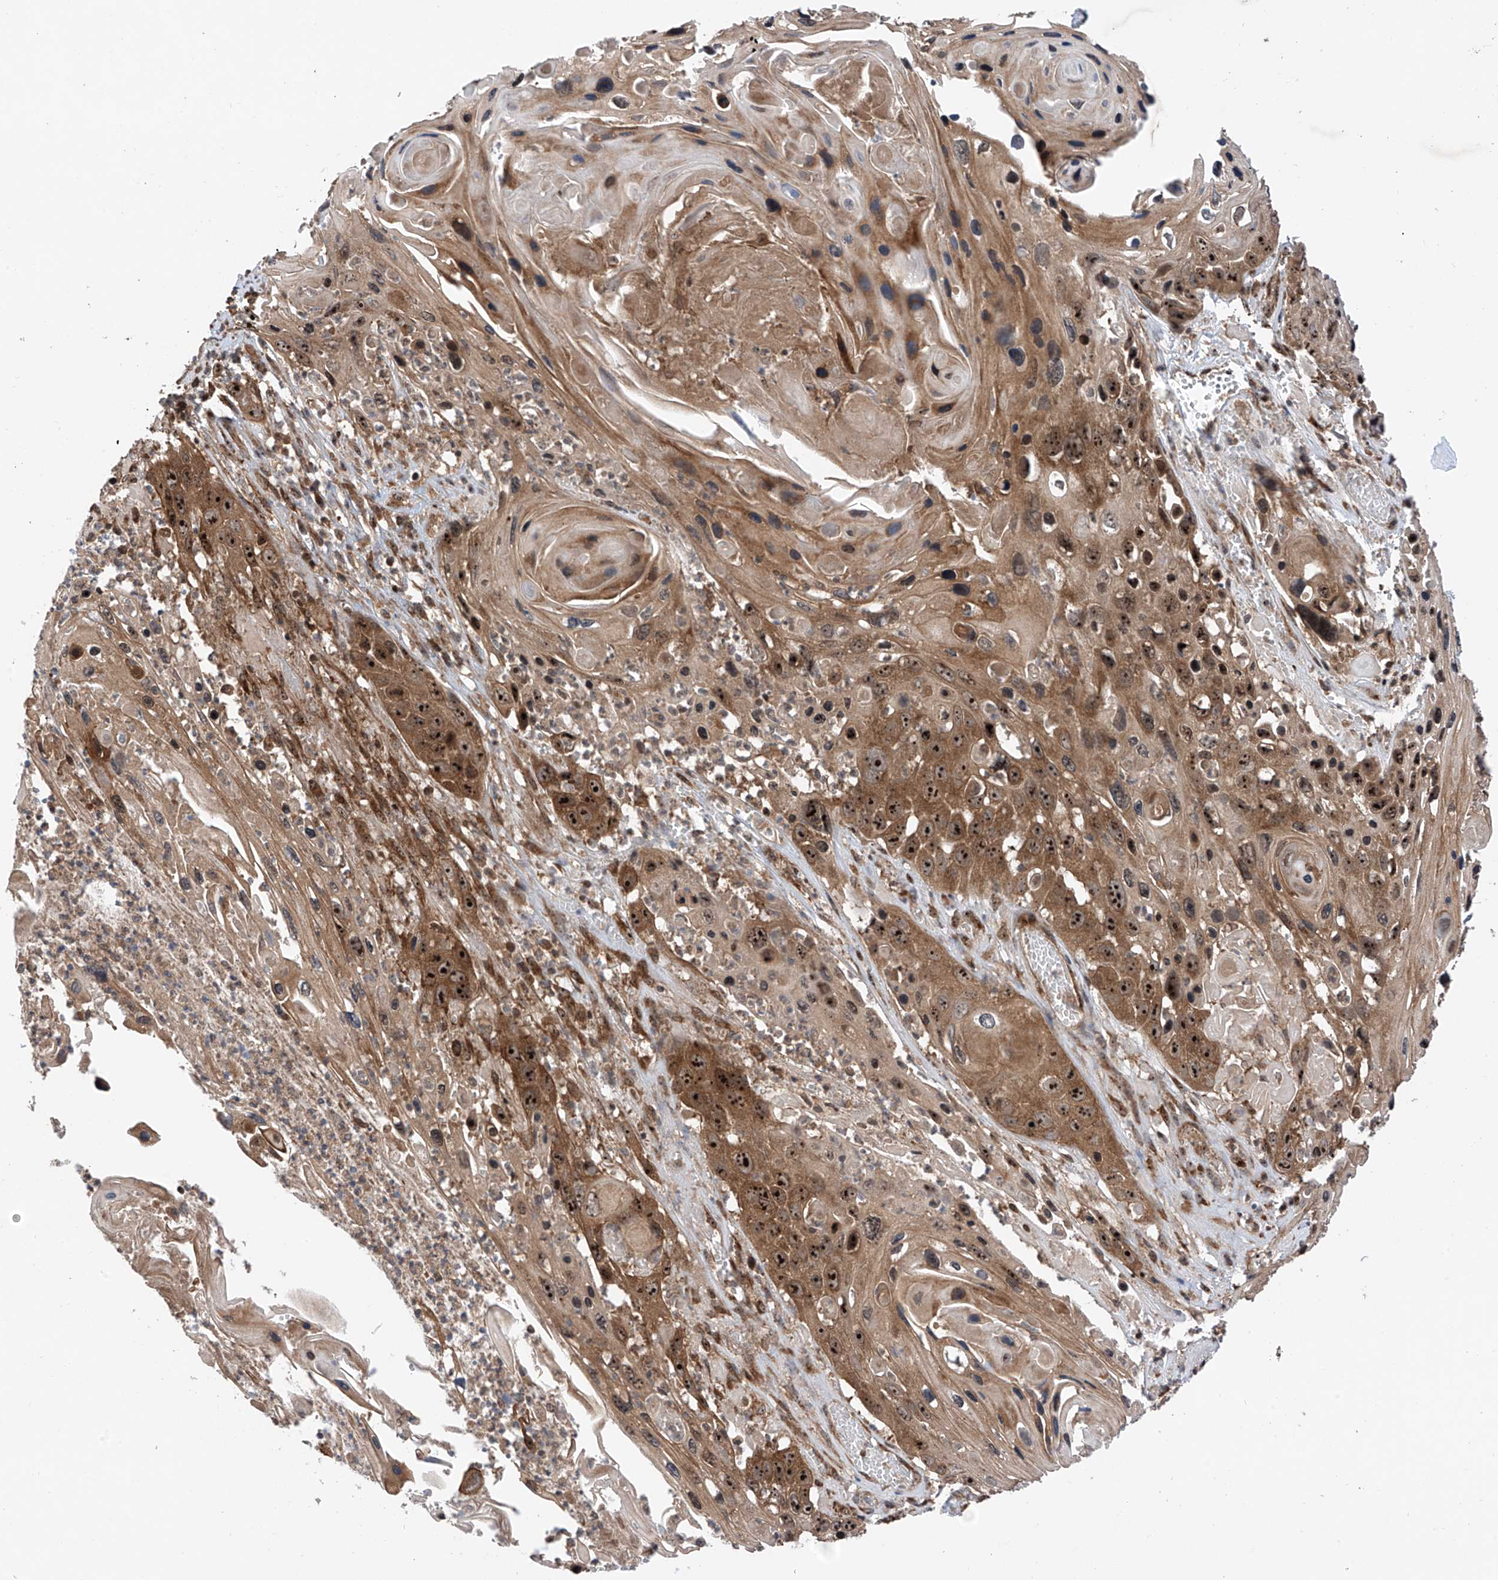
{"staining": {"intensity": "strong", "quantity": ">75%", "location": "cytoplasmic/membranous,nuclear"}, "tissue": "skin cancer", "cell_type": "Tumor cells", "image_type": "cancer", "snomed": [{"axis": "morphology", "description": "Squamous cell carcinoma, NOS"}, {"axis": "topography", "description": "Skin"}], "caption": "Approximately >75% of tumor cells in skin squamous cell carcinoma demonstrate strong cytoplasmic/membranous and nuclear protein staining as visualized by brown immunohistochemical staining.", "gene": "C1orf131", "patient": {"sex": "male", "age": 55}}